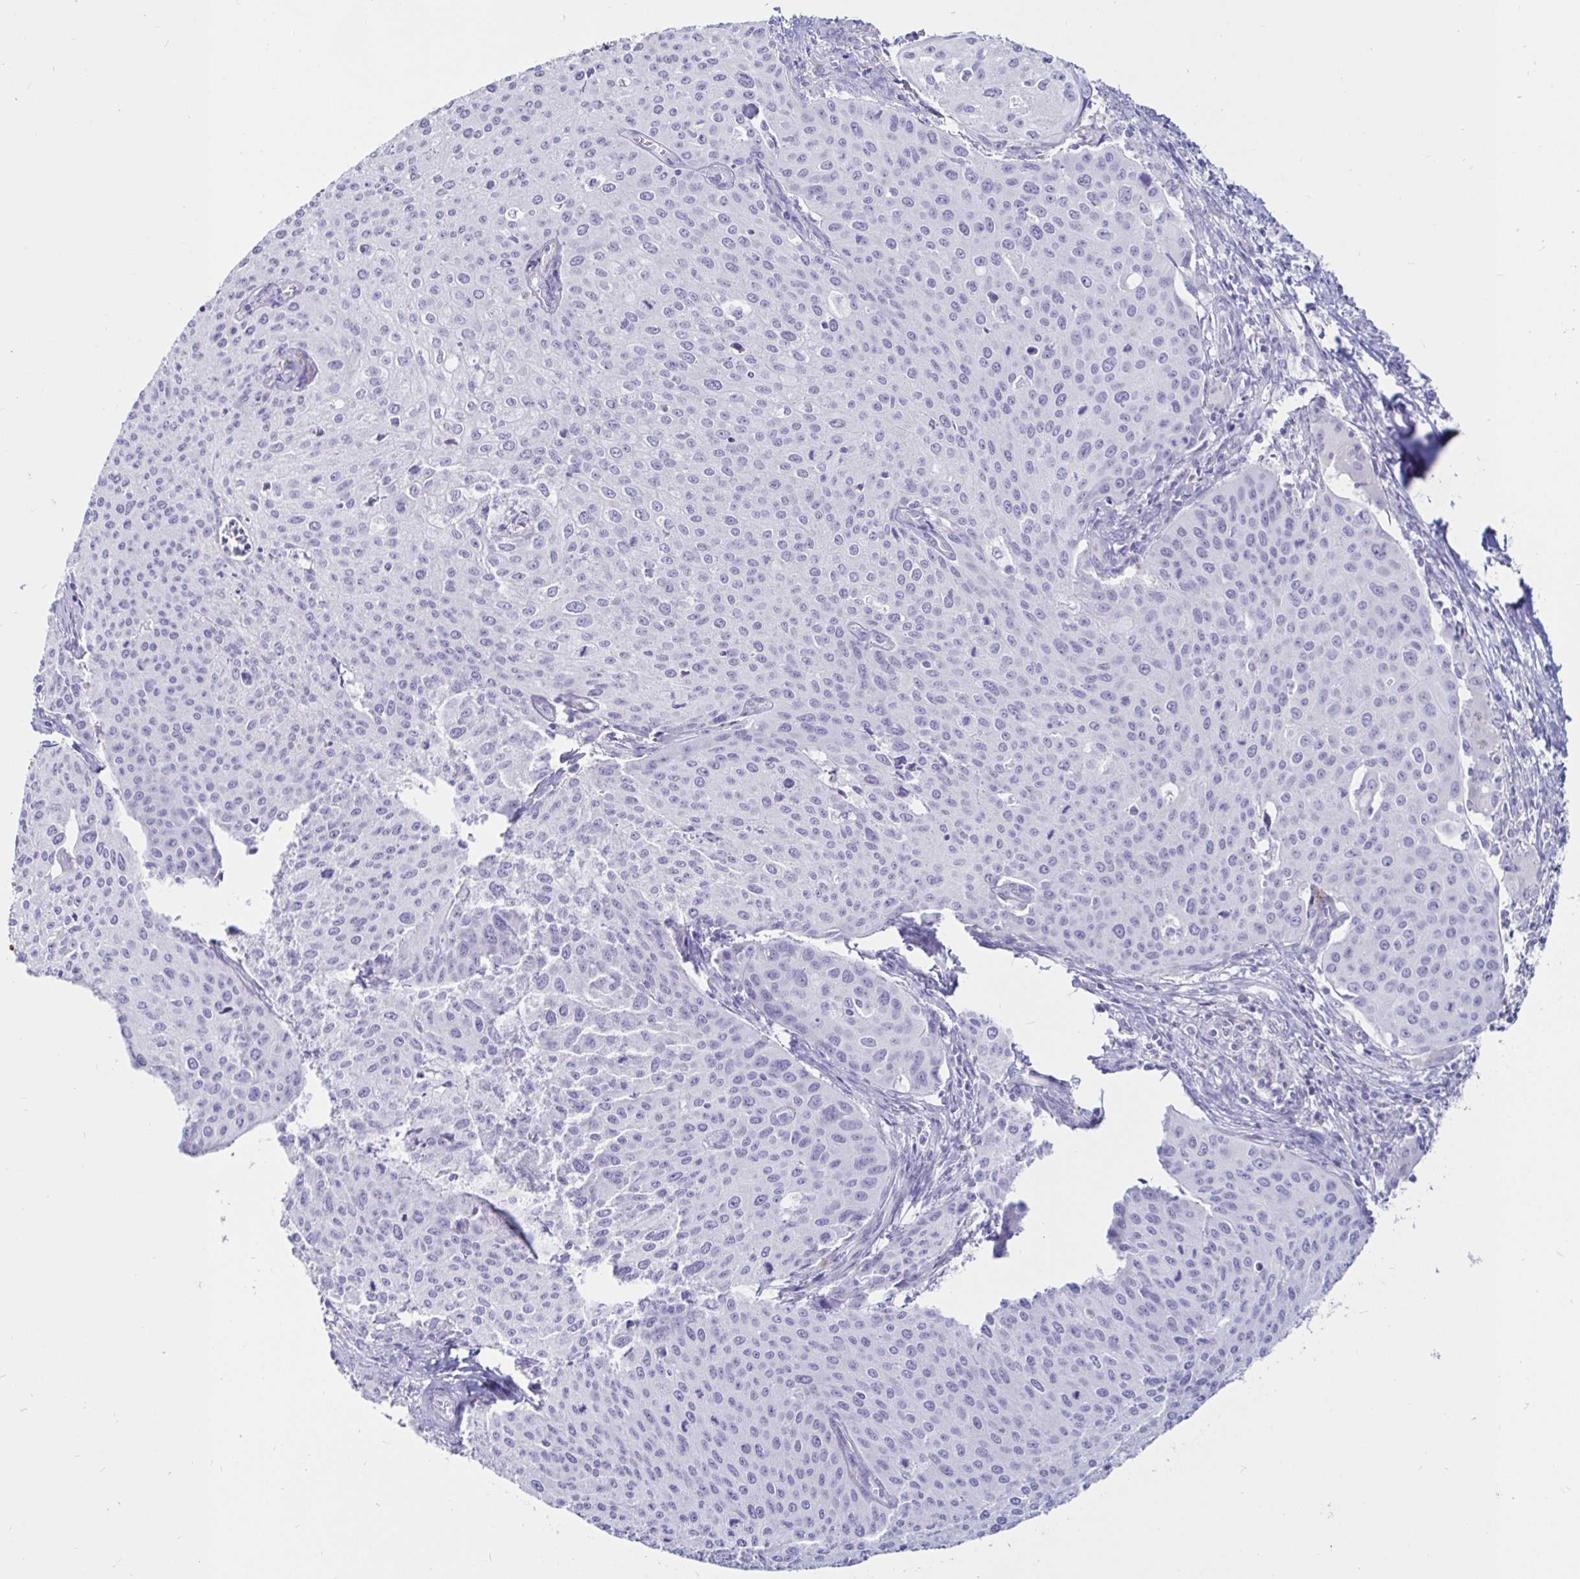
{"staining": {"intensity": "negative", "quantity": "none", "location": "none"}, "tissue": "cervical cancer", "cell_type": "Tumor cells", "image_type": "cancer", "snomed": [{"axis": "morphology", "description": "Squamous cell carcinoma, NOS"}, {"axis": "topography", "description": "Cervix"}], "caption": "There is no significant expression in tumor cells of squamous cell carcinoma (cervical).", "gene": "TIMP1", "patient": {"sex": "female", "age": 38}}